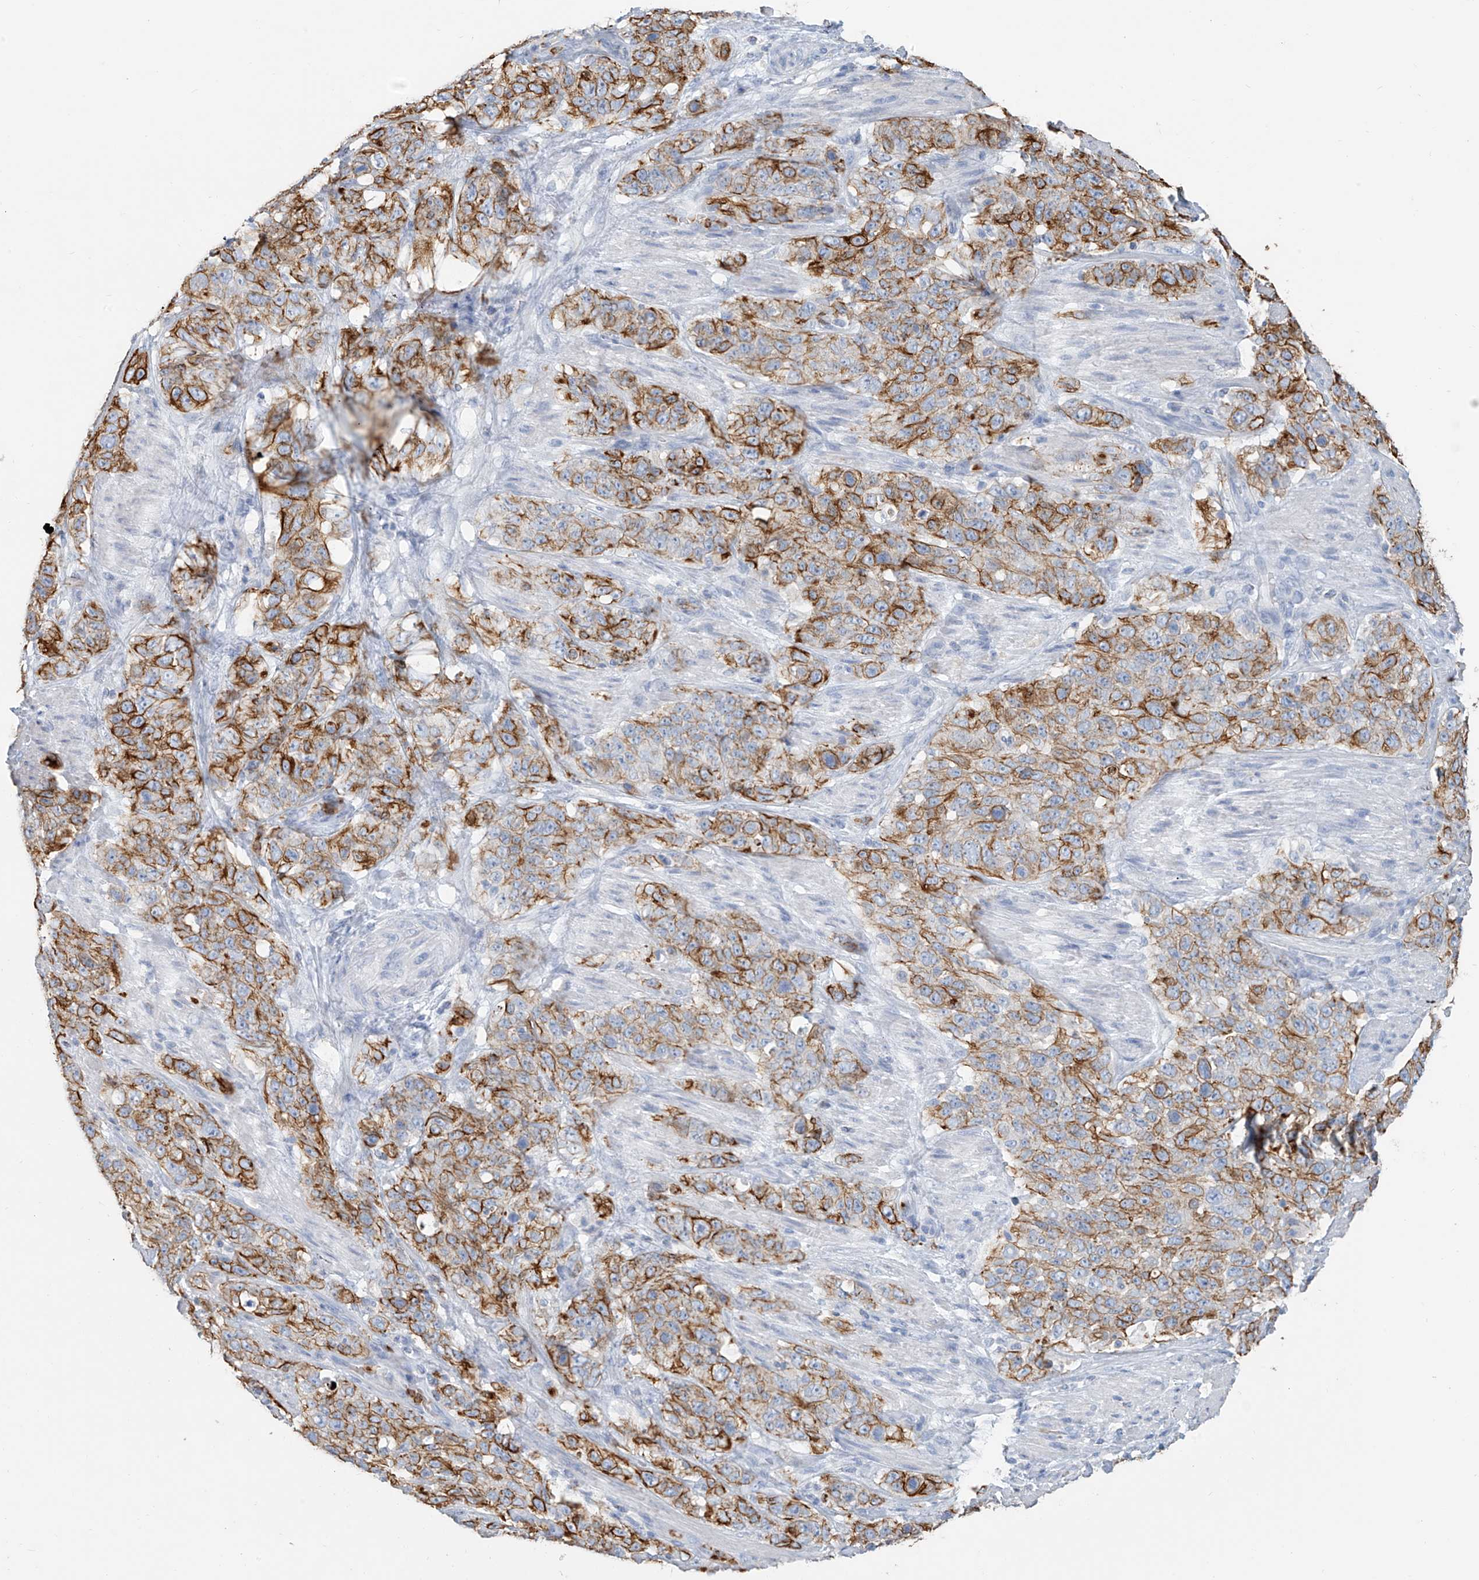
{"staining": {"intensity": "moderate", "quantity": "25%-75%", "location": "cytoplasmic/membranous"}, "tissue": "stomach cancer", "cell_type": "Tumor cells", "image_type": "cancer", "snomed": [{"axis": "morphology", "description": "Adenocarcinoma, NOS"}, {"axis": "topography", "description": "Stomach"}], "caption": "A high-resolution micrograph shows IHC staining of stomach adenocarcinoma, which exhibits moderate cytoplasmic/membranous positivity in about 25%-75% of tumor cells. The protein of interest is shown in brown color, while the nuclei are stained blue.", "gene": "PAFAH1B3", "patient": {"sex": "male", "age": 48}}